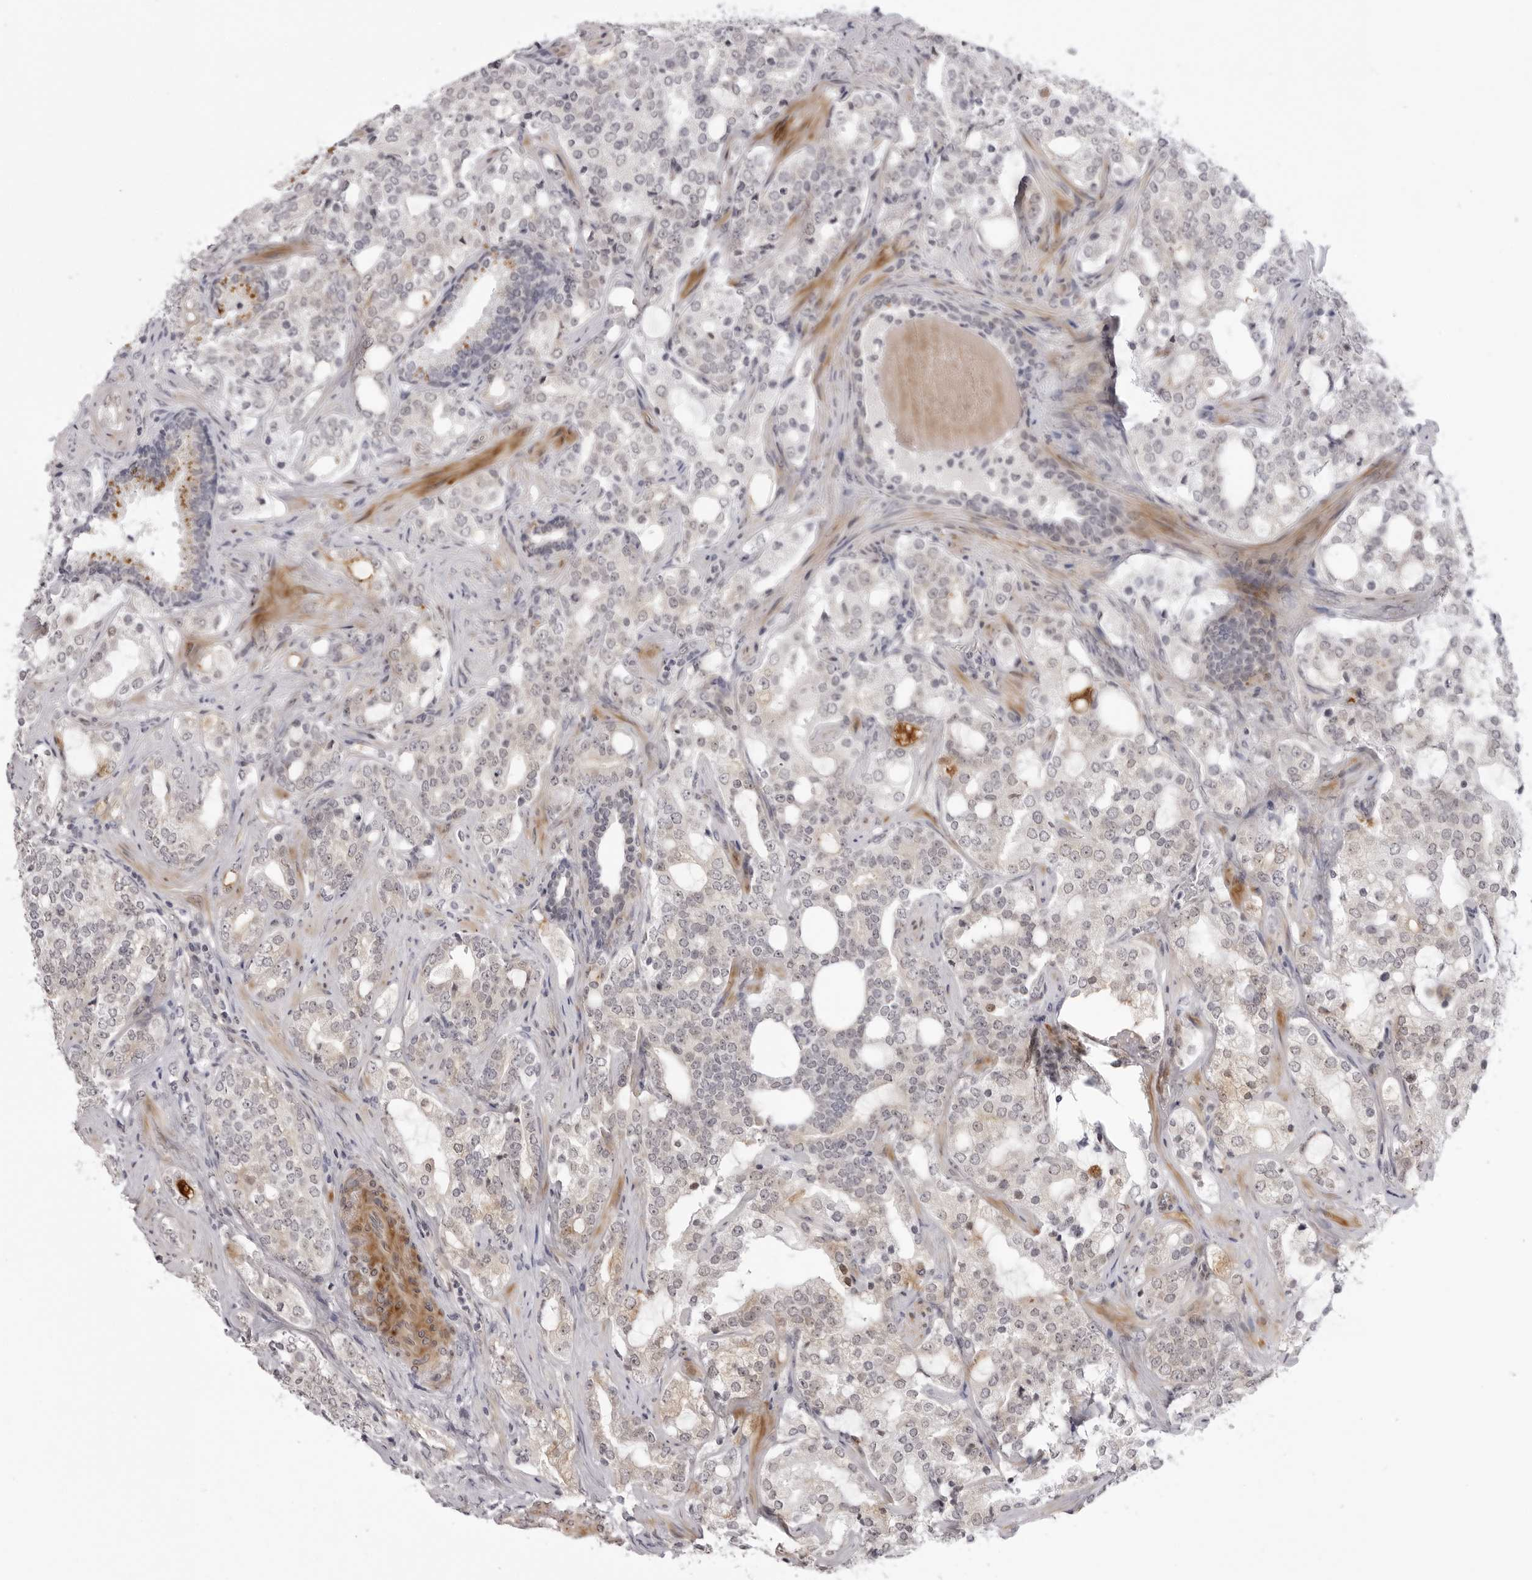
{"staining": {"intensity": "negative", "quantity": "none", "location": "none"}, "tissue": "prostate cancer", "cell_type": "Tumor cells", "image_type": "cancer", "snomed": [{"axis": "morphology", "description": "Adenocarcinoma, High grade"}, {"axis": "topography", "description": "Prostate"}], "caption": "An immunohistochemistry (IHC) photomicrograph of high-grade adenocarcinoma (prostate) is shown. There is no staining in tumor cells of high-grade adenocarcinoma (prostate). Nuclei are stained in blue.", "gene": "SUGCT", "patient": {"sex": "male", "age": 64}}